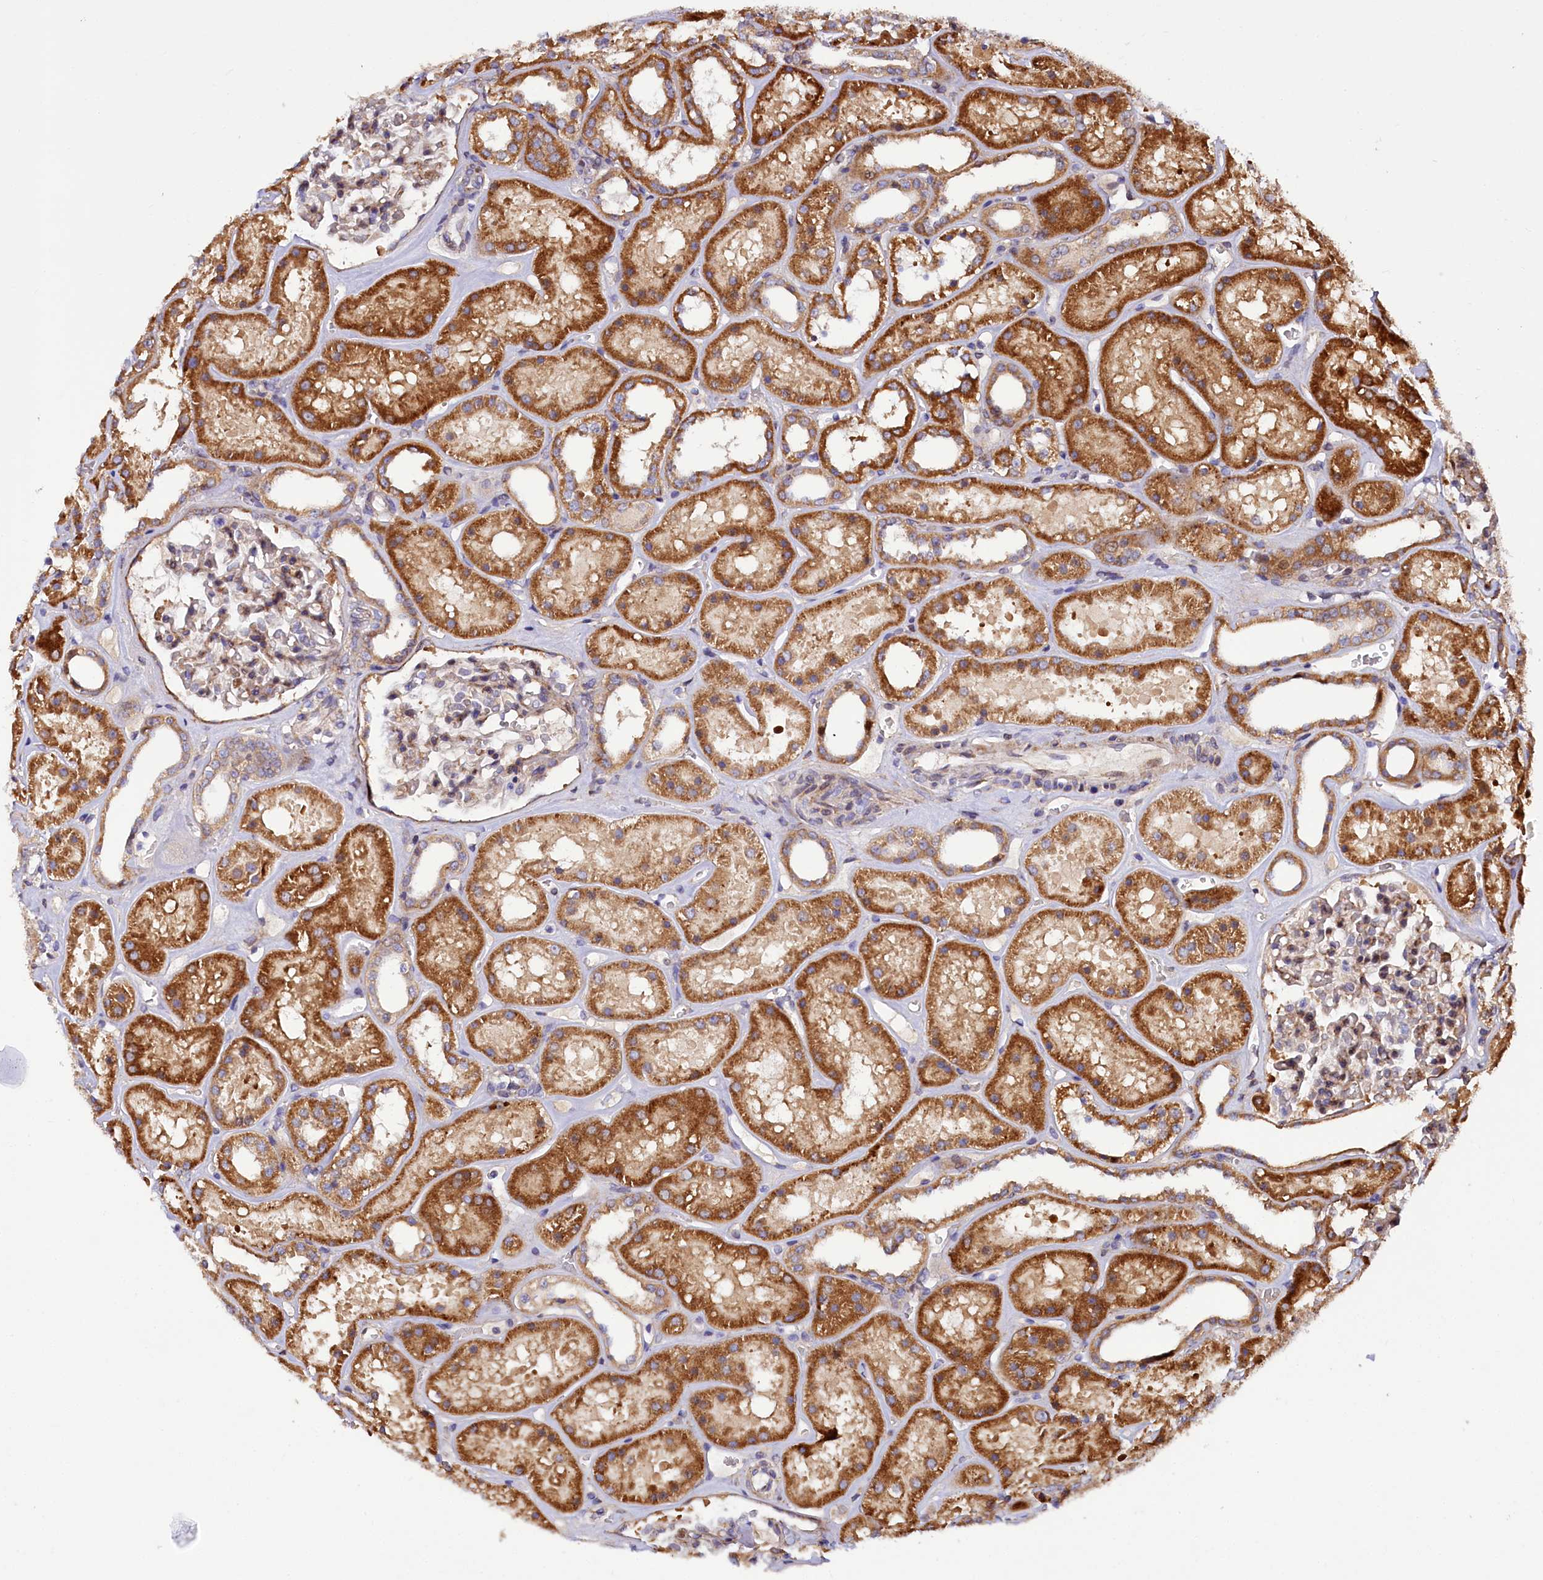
{"staining": {"intensity": "moderate", "quantity": "25%-75%", "location": "cytoplasmic/membranous,nuclear"}, "tissue": "kidney", "cell_type": "Cells in glomeruli", "image_type": "normal", "snomed": [{"axis": "morphology", "description": "Normal tissue, NOS"}, {"axis": "topography", "description": "Kidney"}], "caption": "Immunohistochemical staining of unremarkable human kidney demonstrates medium levels of moderate cytoplasmic/membranous,nuclear positivity in about 25%-75% of cells in glomeruli. The protein of interest is shown in brown color, while the nuclei are stained blue.", "gene": "PDZRN3", "patient": {"sex": "female", "age": 41}}